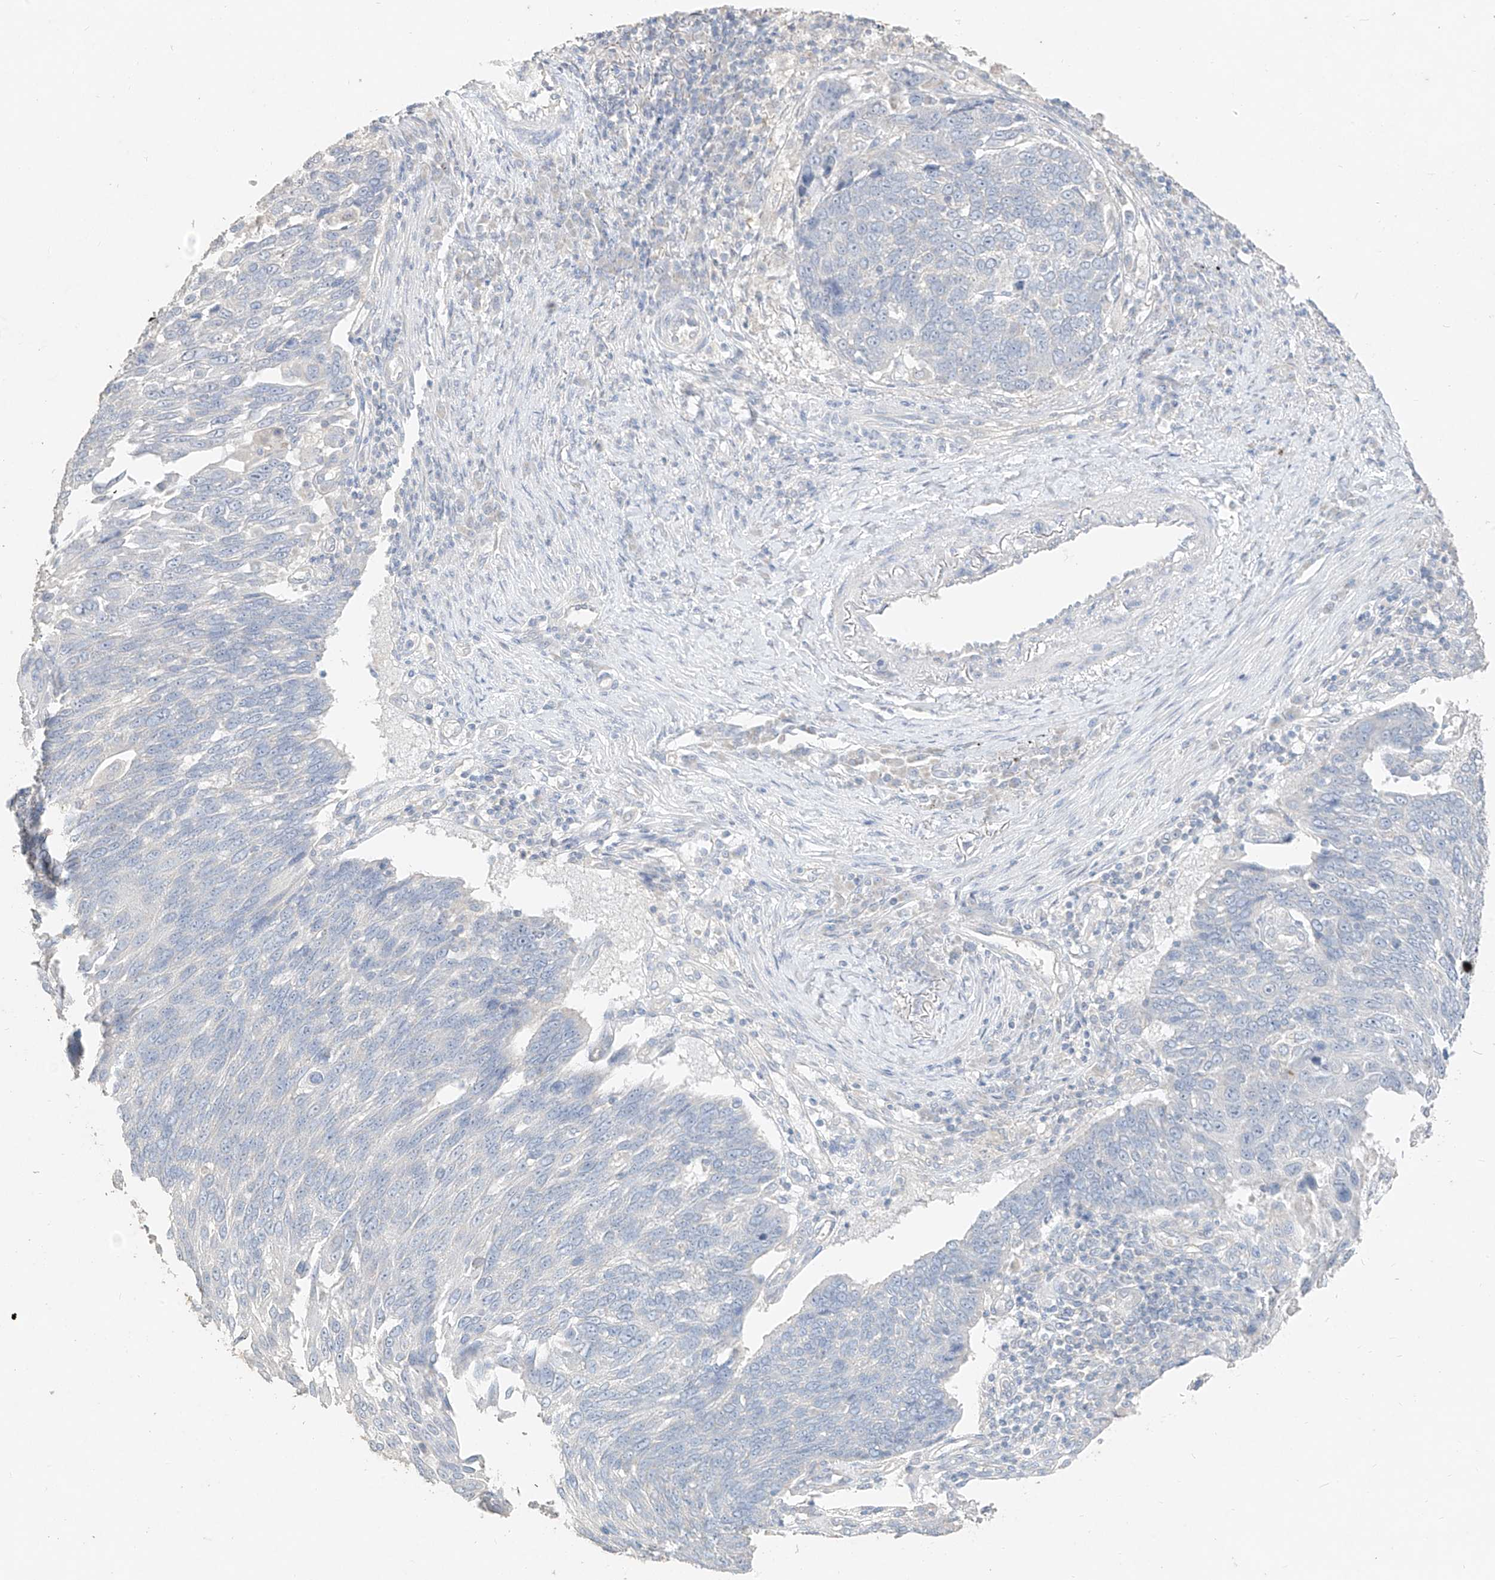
{"staining": {"intensity": "negative", "quantity": "none", "location": "none"}, "tissue": "lung cancer", "cell_type": "Tumor cells", "image_type": "cancer", "snomed": [{"axis": "morphology", "description": "Squamous cell carcinoma, NOS"}, {"axis": "topography", "description": "Lung"}], "caption": "Protein analysis of lung squamous cell carcinoma demonstrates no significant expression in tumor cells. (Brightfield microscopy of DAB (3,3'-diaminobenzidine) IHC at high magnification).", "gene": "ZZEF1", "patient": {"sex": "male", "age": 66}}